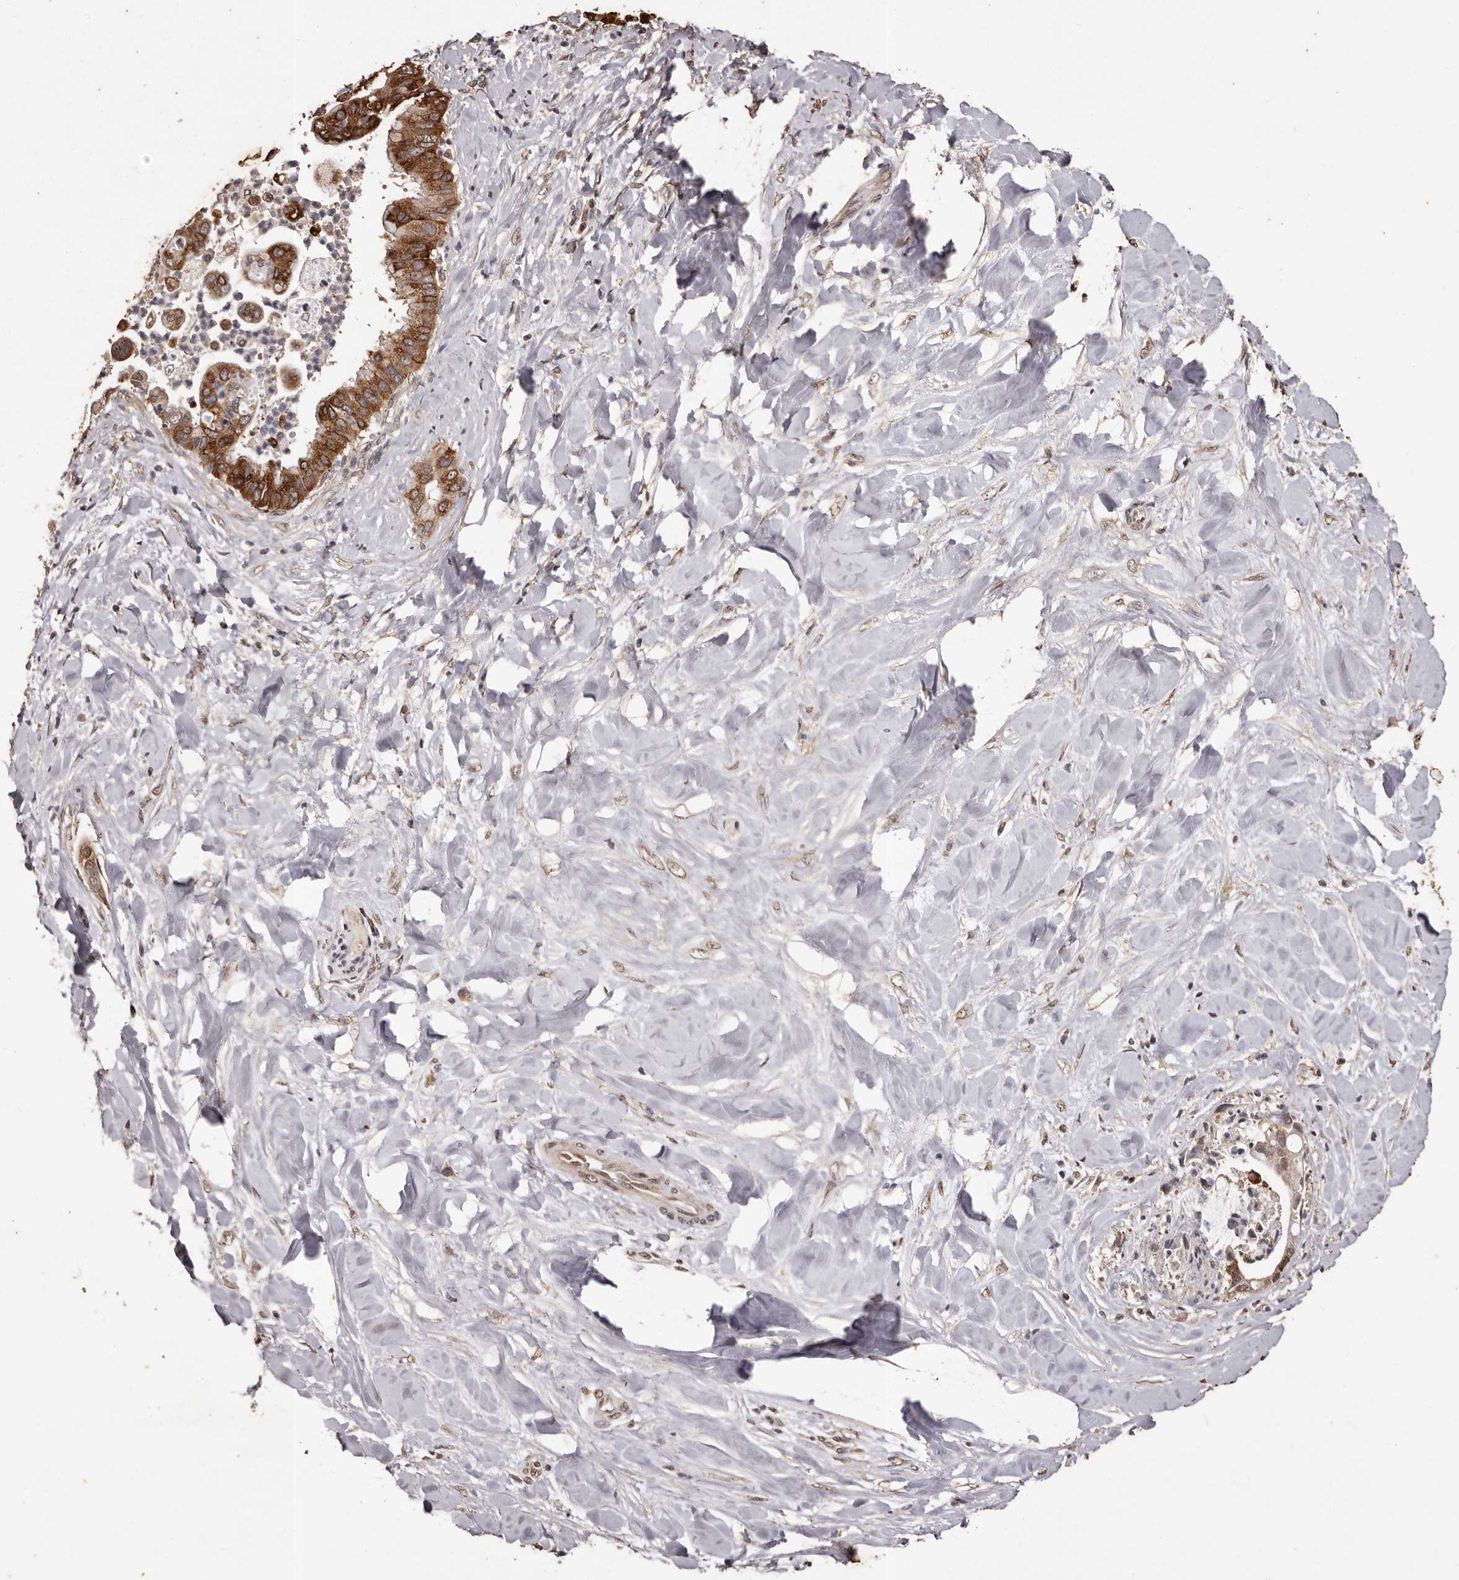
{"staining": {"intensity": "strong", "quantity": "25%-75%", "location": "cytoplasmic/membranous"}, "tissue": "liver cancer", "cell_type": "Tumor cells", "image_type": "cancer", "snomed": [{"axis": "morphology", "description": "Cholangiocarcinoma"}, {"axis": "topography", "description": "Liver"}], "caption": "This micrograph reveals liver cancer (cholangiocarcinoma) stained with IHC to label a protein in brown. The cytoplasmic/membranous of tumor cells show strong positivity for the protein. Nuclei are counter-stained blue.", "gene": "NAV1", "patient": {"sex": "female", "age": 54}}